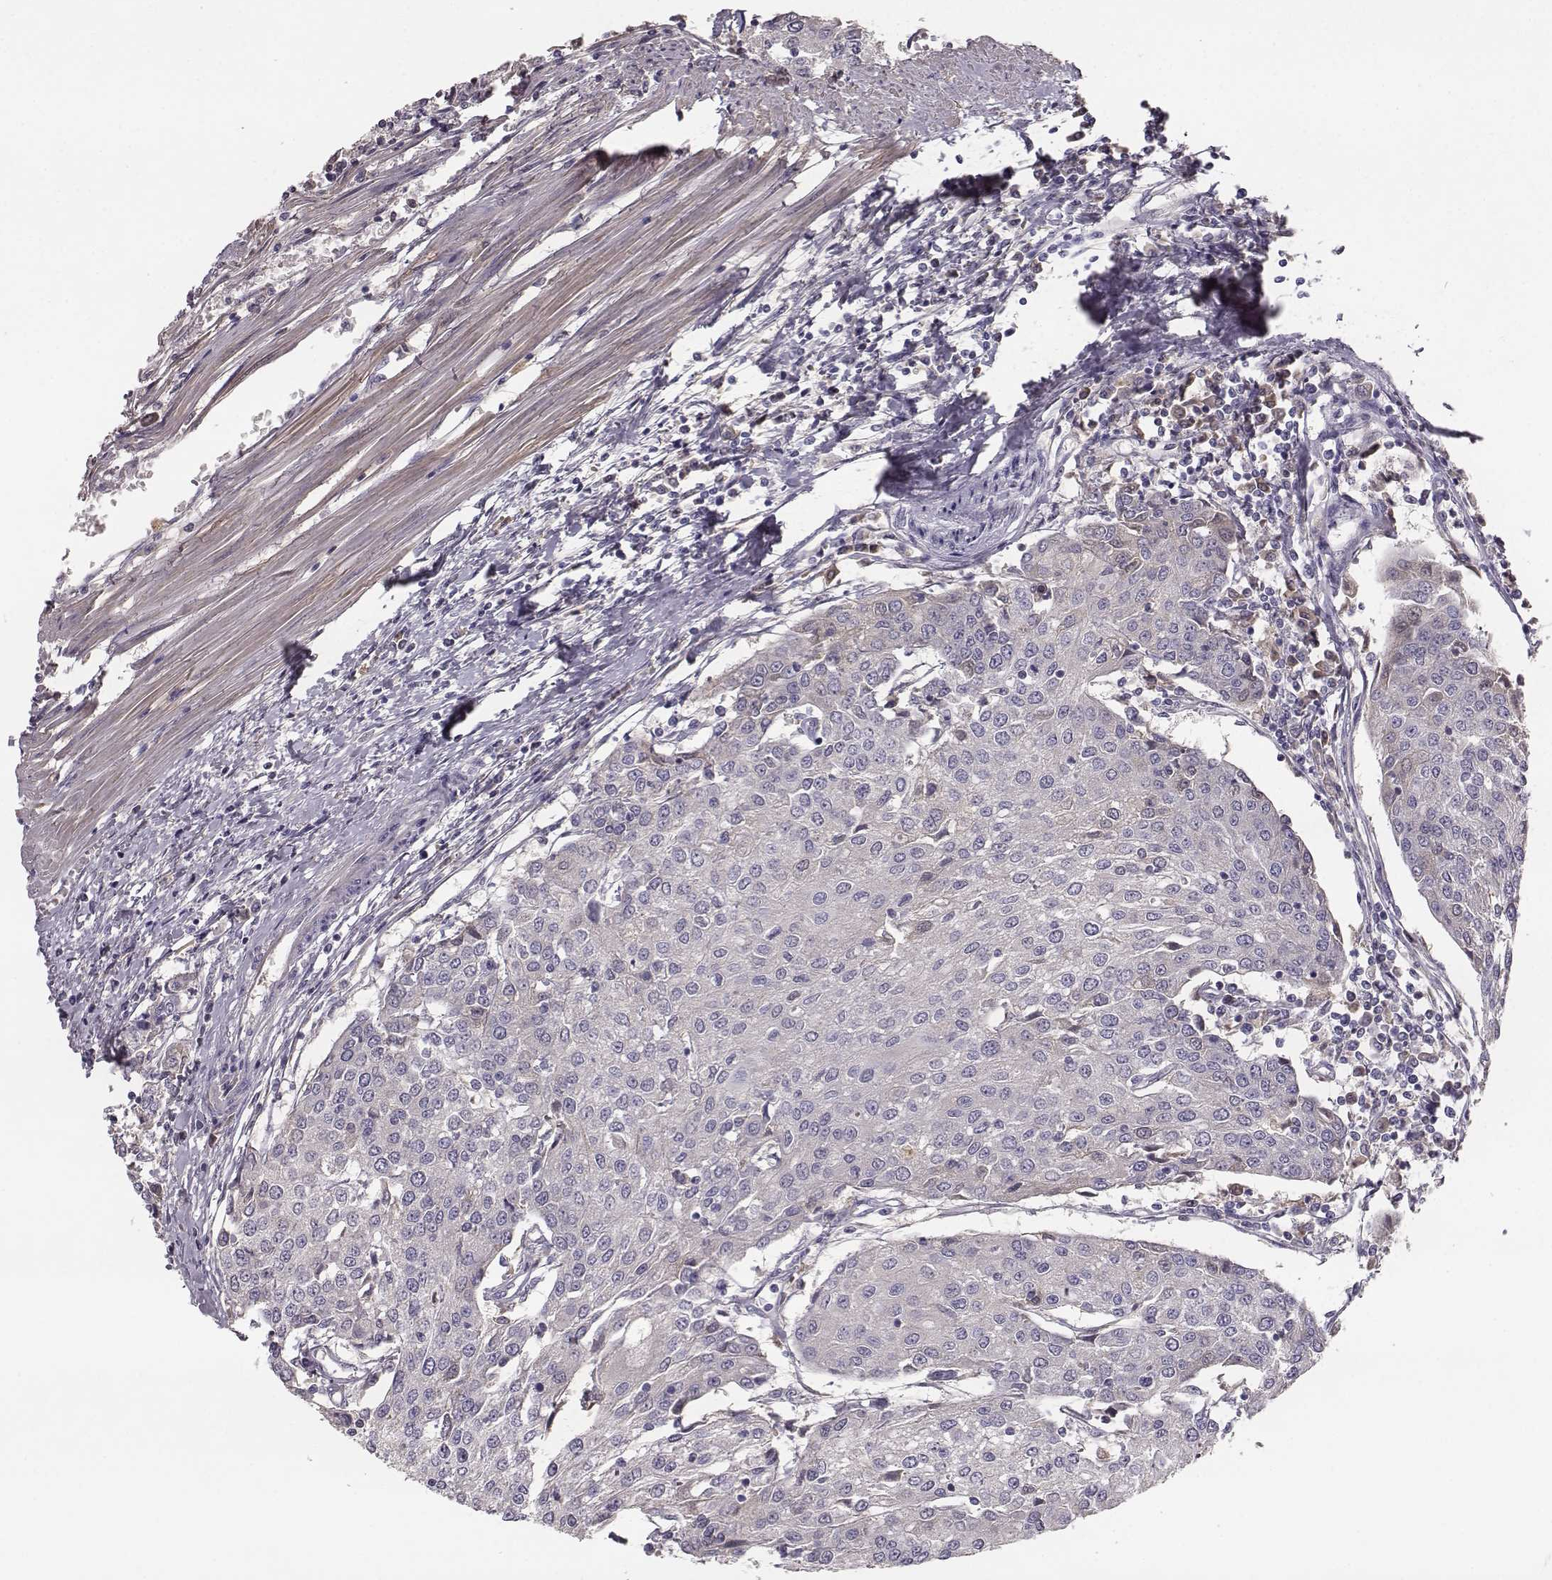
{"staining": {"intensity": "negative", "quantity": "none", "location": "none"}, "tissue": "urothelial cancer", "cell_type": "Tumor cells", "image_type": "cancer", "snomed": [{"axis": "morphology", "description": "Urothelial carcinoma, High grade"}, {"axis": "topography", "description": "Urinary bladder"}], "caption": "Micrograph shows no significant protein staining in tumor cells of high-grade urothelial carcinoma. (Immunohistochemistry (ihc), brightfield microscopy, high magnification).", "gene": "YJEFN3", "patient": {"sex": "female", "age": 85}}